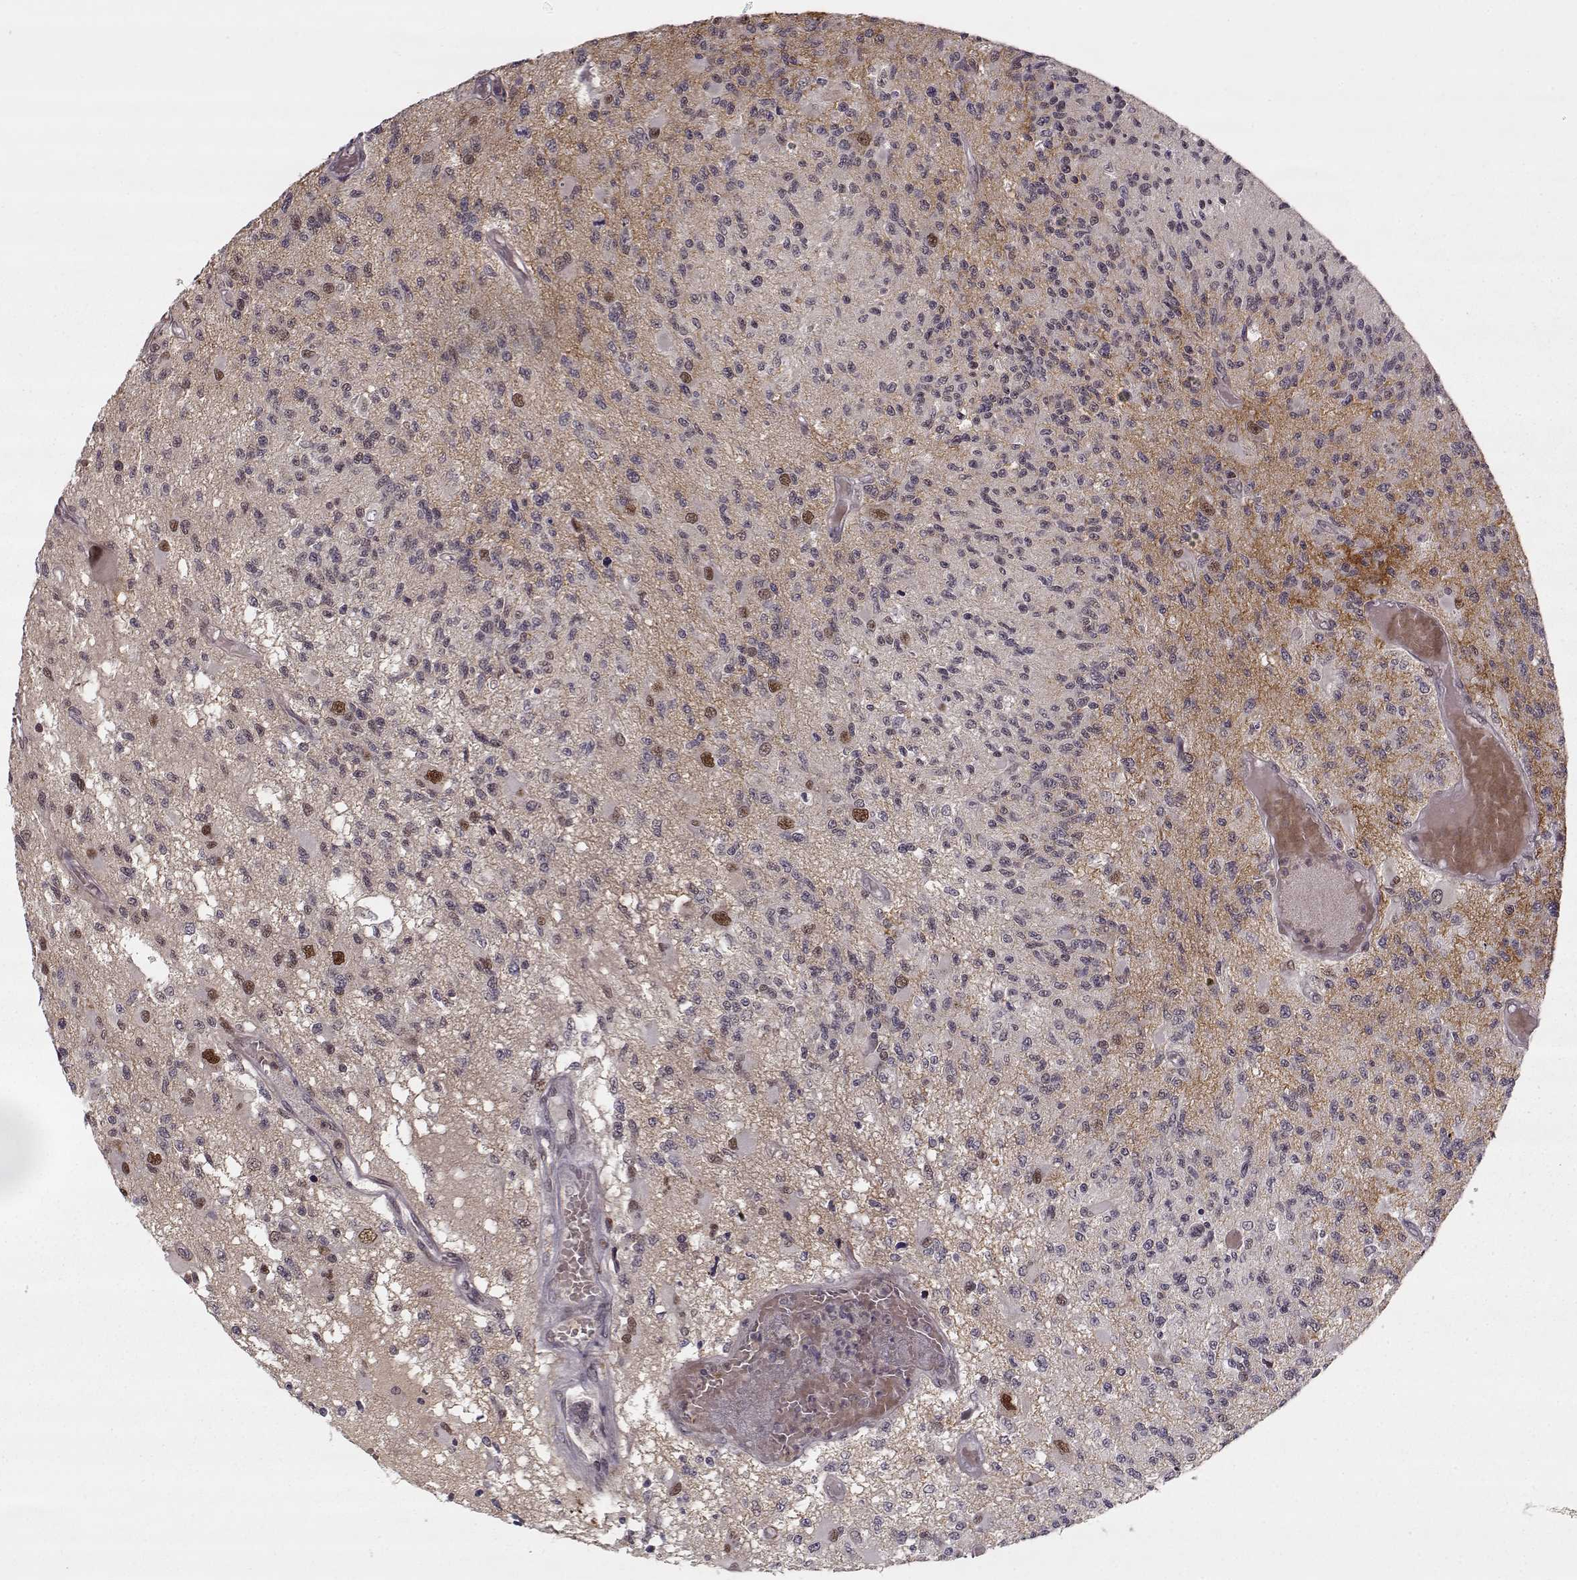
{"staining": {"intensity": "negative", "quantity": "none", "location": "none"}, "tissue": "glioma", "cell_type": "Tumor cells", "image_type": "cancer", "snomed": [{"axis": "morphology", "description": "Glioma, malignant, High grade"}, {"axis": "topography", "description": "Brain"}], "caption": "Glioma was stained to show a protein in brown. There is no significant staining in tumor cells.", "gene": "DENND4B", "patient": {"sex": "female", "age": 63}}